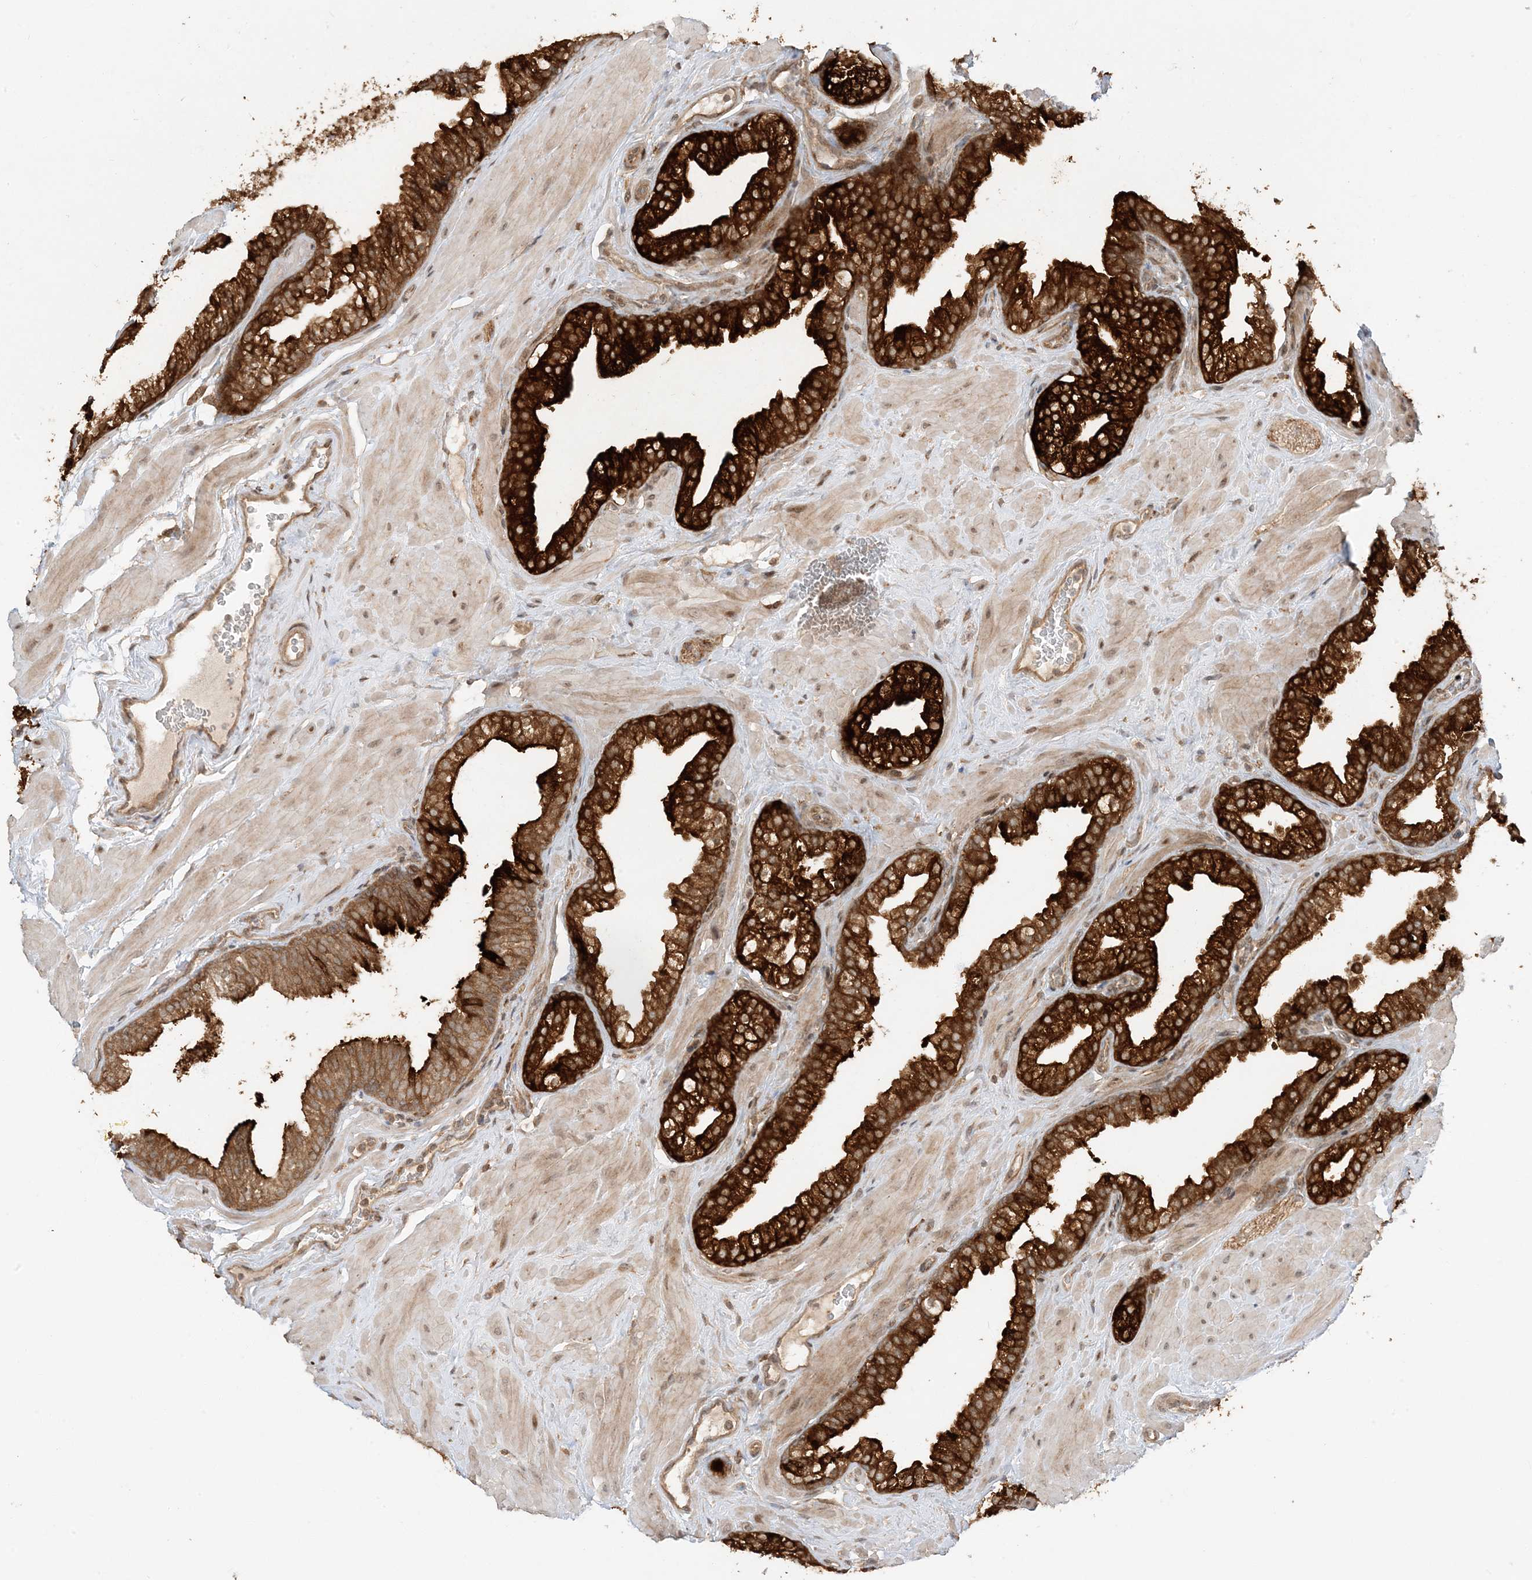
{"staining": {"intensity": "strong", "quantity": ">75%", "location": "cytoplasmic/membranous"}, "tissue": "prostate", "cell_type": "Glandular cells", "image_type": "normal", "snomed": [{"axis": "morphology", "description": "Normal tissue, NOS"}, {"axis": "morphology", "description": "Urothelial carcinoma, Low grade"}, {"axis": "topography", "description": "Urinary bladder"}, {"axis": "topography", "description": "Prostate"}], "caption": "The photomicrograph exhibits immunohistochemical staining of unremarkable prostate. There is strong cytoplasmic/membranous expression is appreciated in about >75% of glandular cells. (IHC, brightfield microscopy, high magnification).", "gene": "SCARF2", "patient": {"sex": "male", "age": 60}}